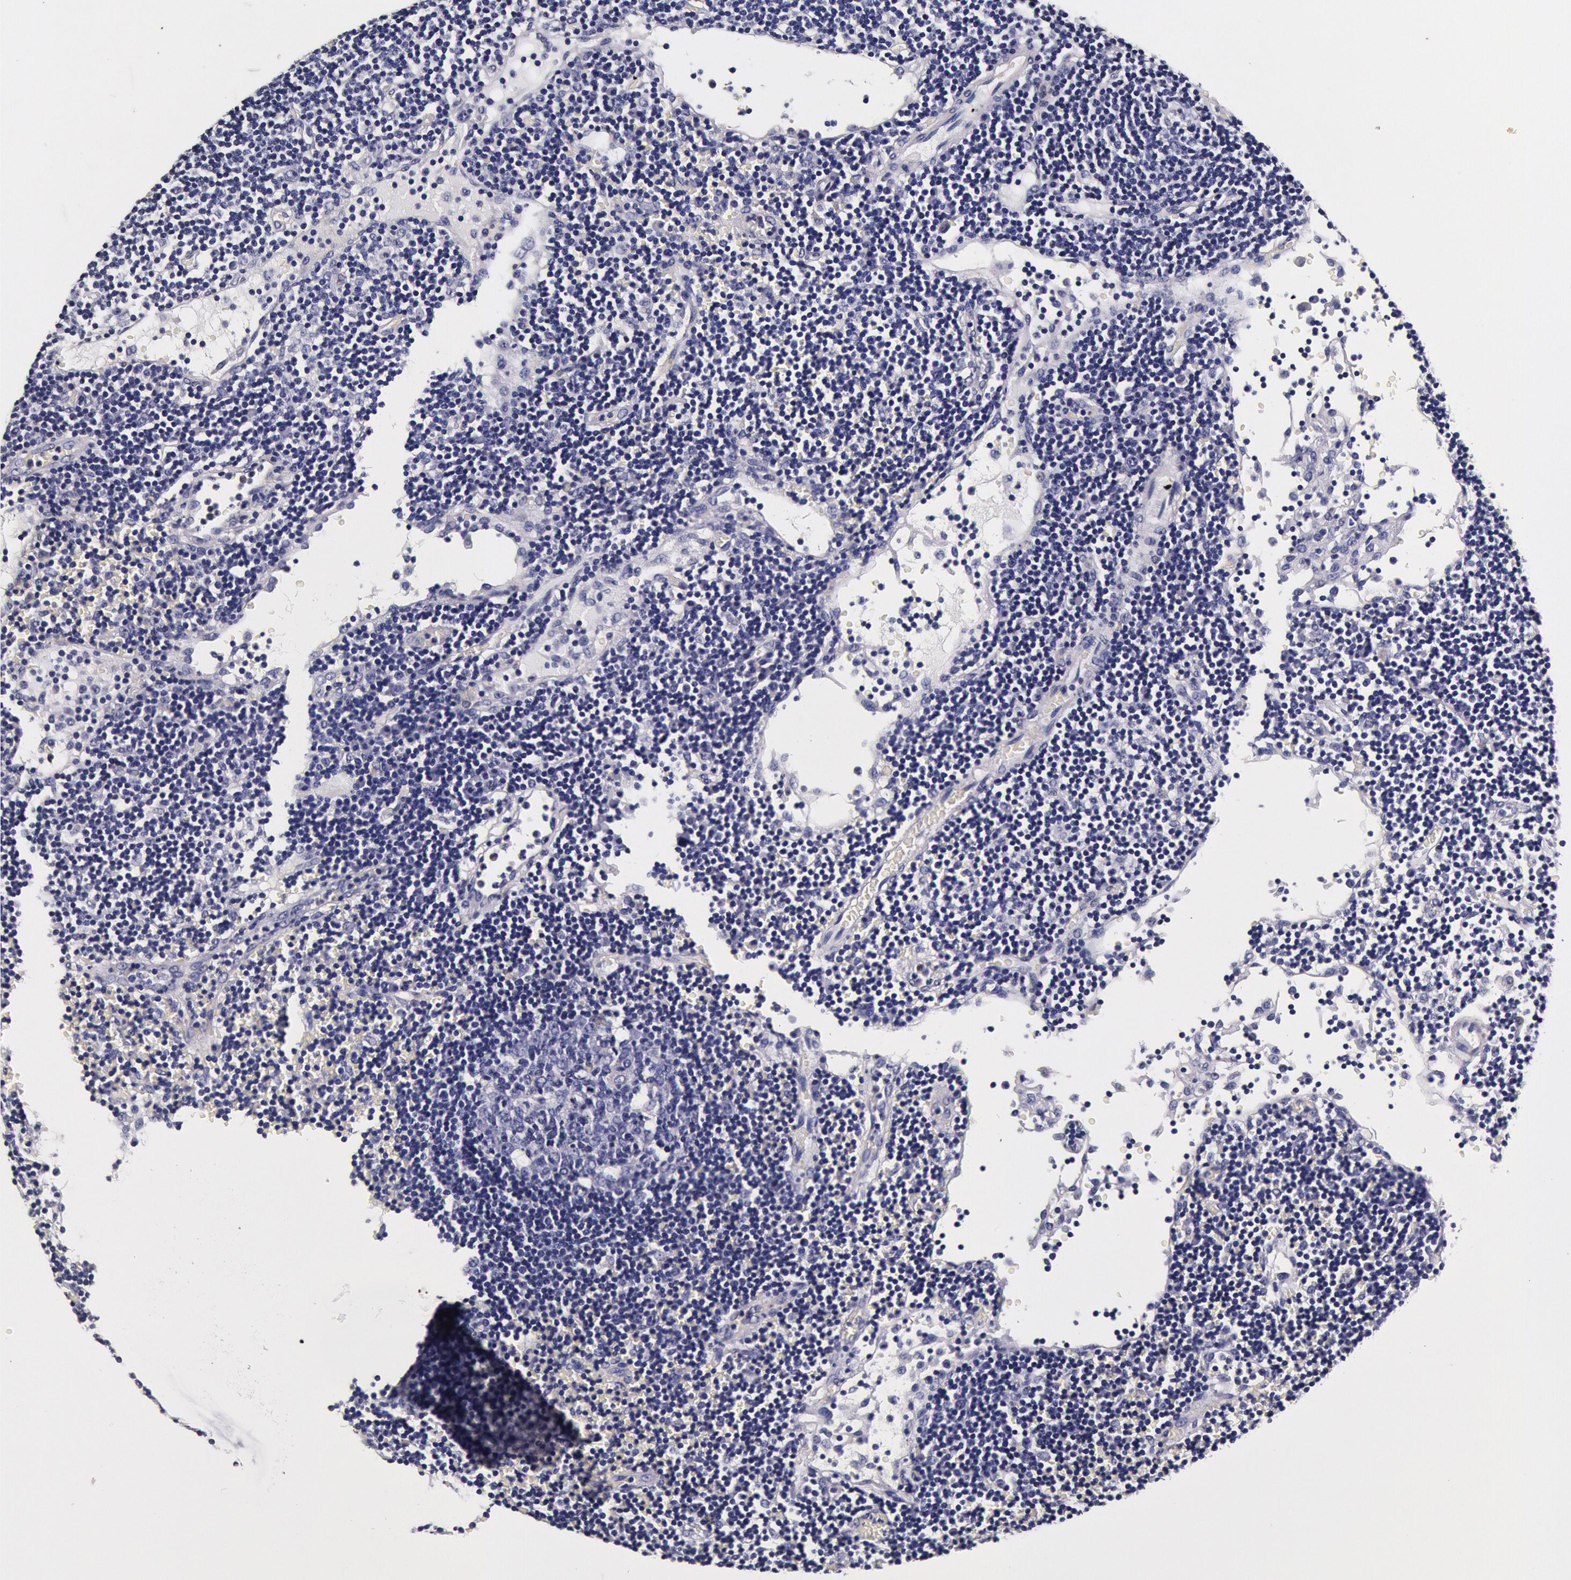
{"staining": {"intensity": "negative", "quantity": "none", "location": "none"}, "tissue": "lymph node", "cell_type": "Germinal center cells", "image_type": "normal", "snomed": [{"axis": "morphology", "description": "Normal tissue, NOS"}, {"axis": "topography", "description": "Lymph node"}], "caption": "IHC micrograph of unremarkable lymph node: lymph node stained with DAB displays no significant protein expression in germinal center cells. Brightfield microscopy of immunohistochemistry stained with DAB (3,3'-diaminobenzidine) (brown) and hematoxylin (blue), captured at high magnification.", "gene": "CCDC22", "patient": {"sex": "male", "age": 54}}